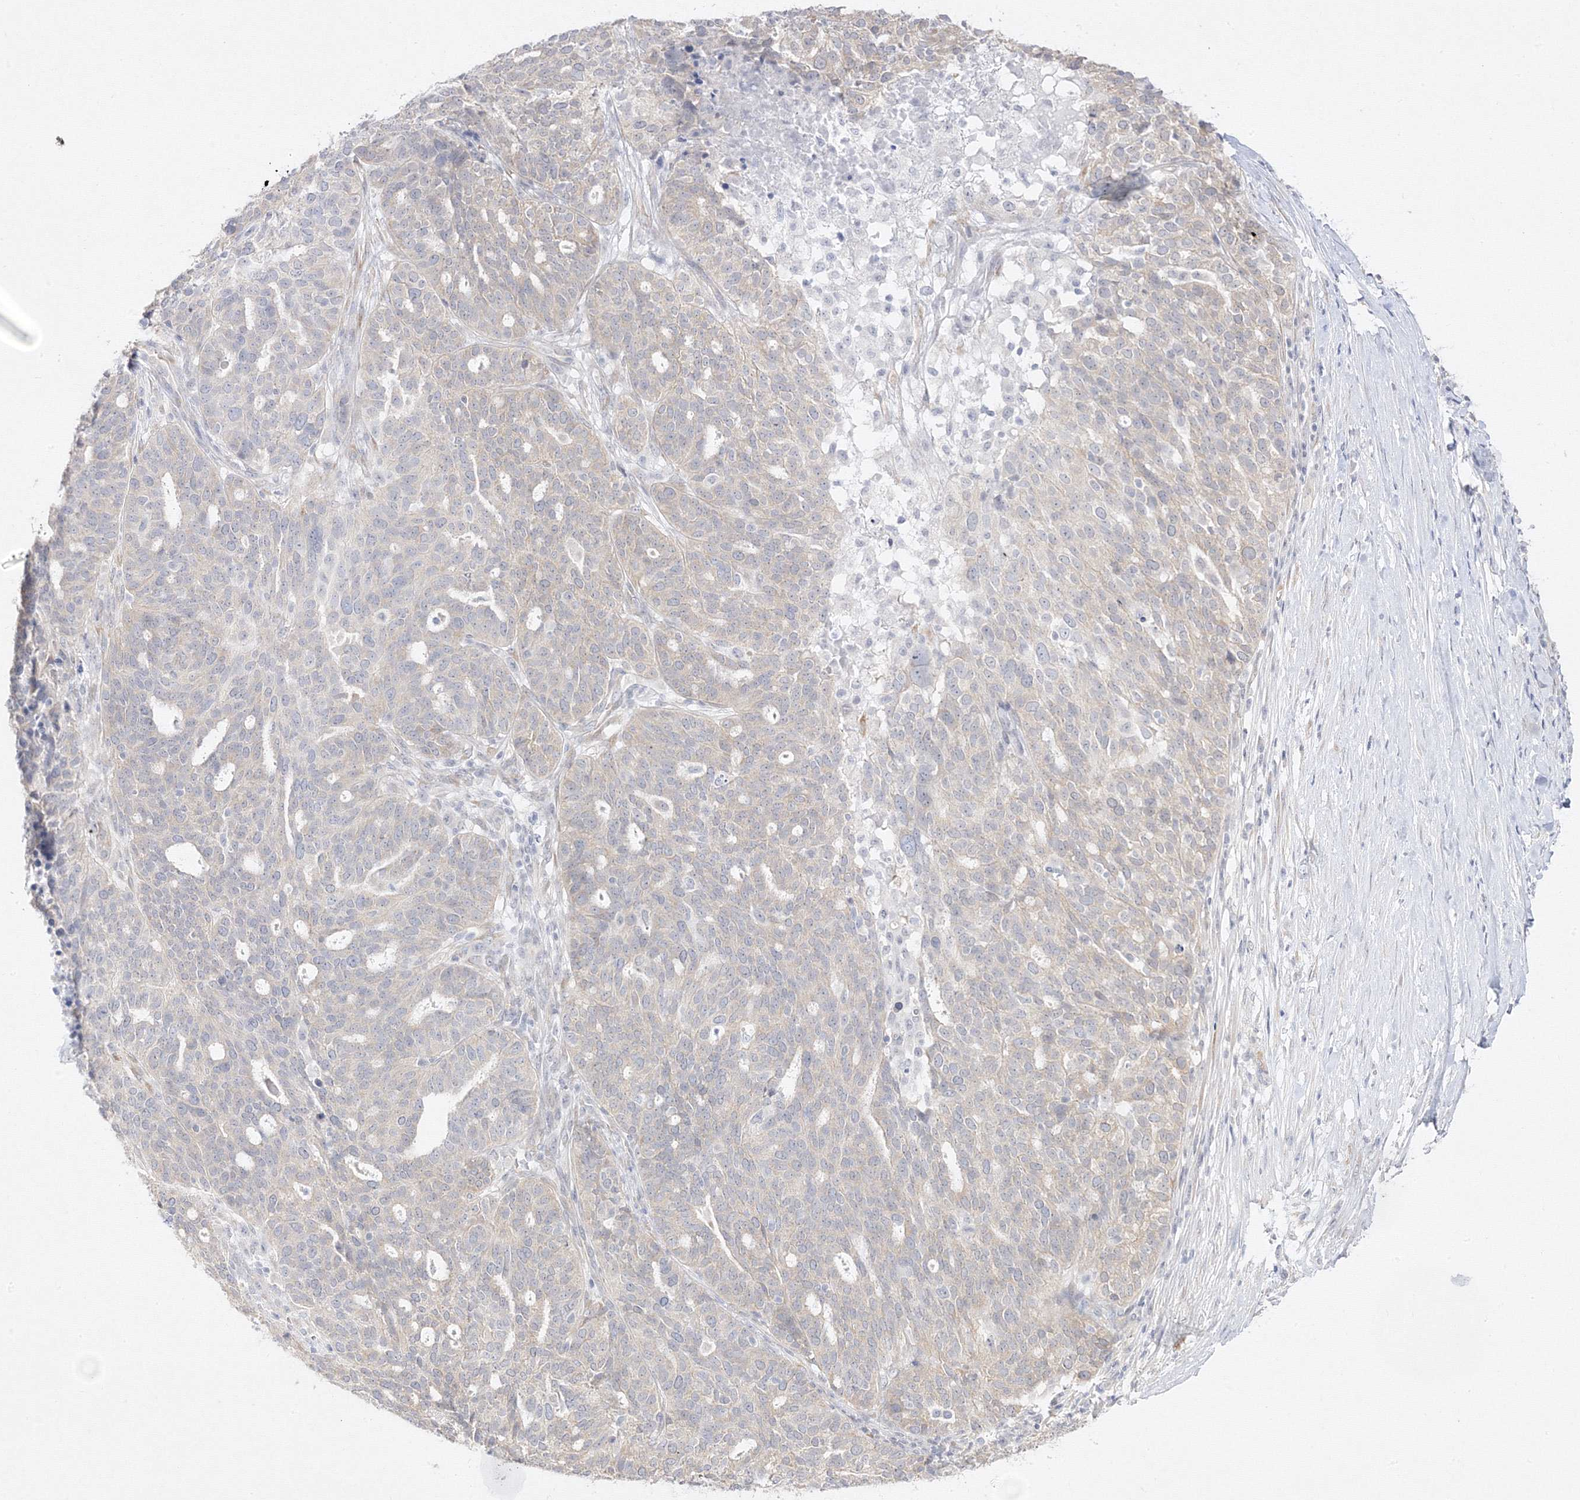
{"staining": {"intensity": "weak", "quantity": "<25%", "location": "cytoplasmic/membranous"}, "tissue": "ovarian cancer", "cell_type": "Tumor cells", "image_type": "cancer", "snomed": [{"axis": "morphology", "description": "Cystadenocarcinoma, serous, NOS"}, {"axis": "topography", "description": "Ovary"}], "caption": "IHC photomicrograph of human ovarian cancer (serous cystadenocarcinoma) stained for a protein (brown), which demonstrates no positivity in tumor cells.", "gene": "C2CD2", "patient": {"sex": "female", "age": 59}}